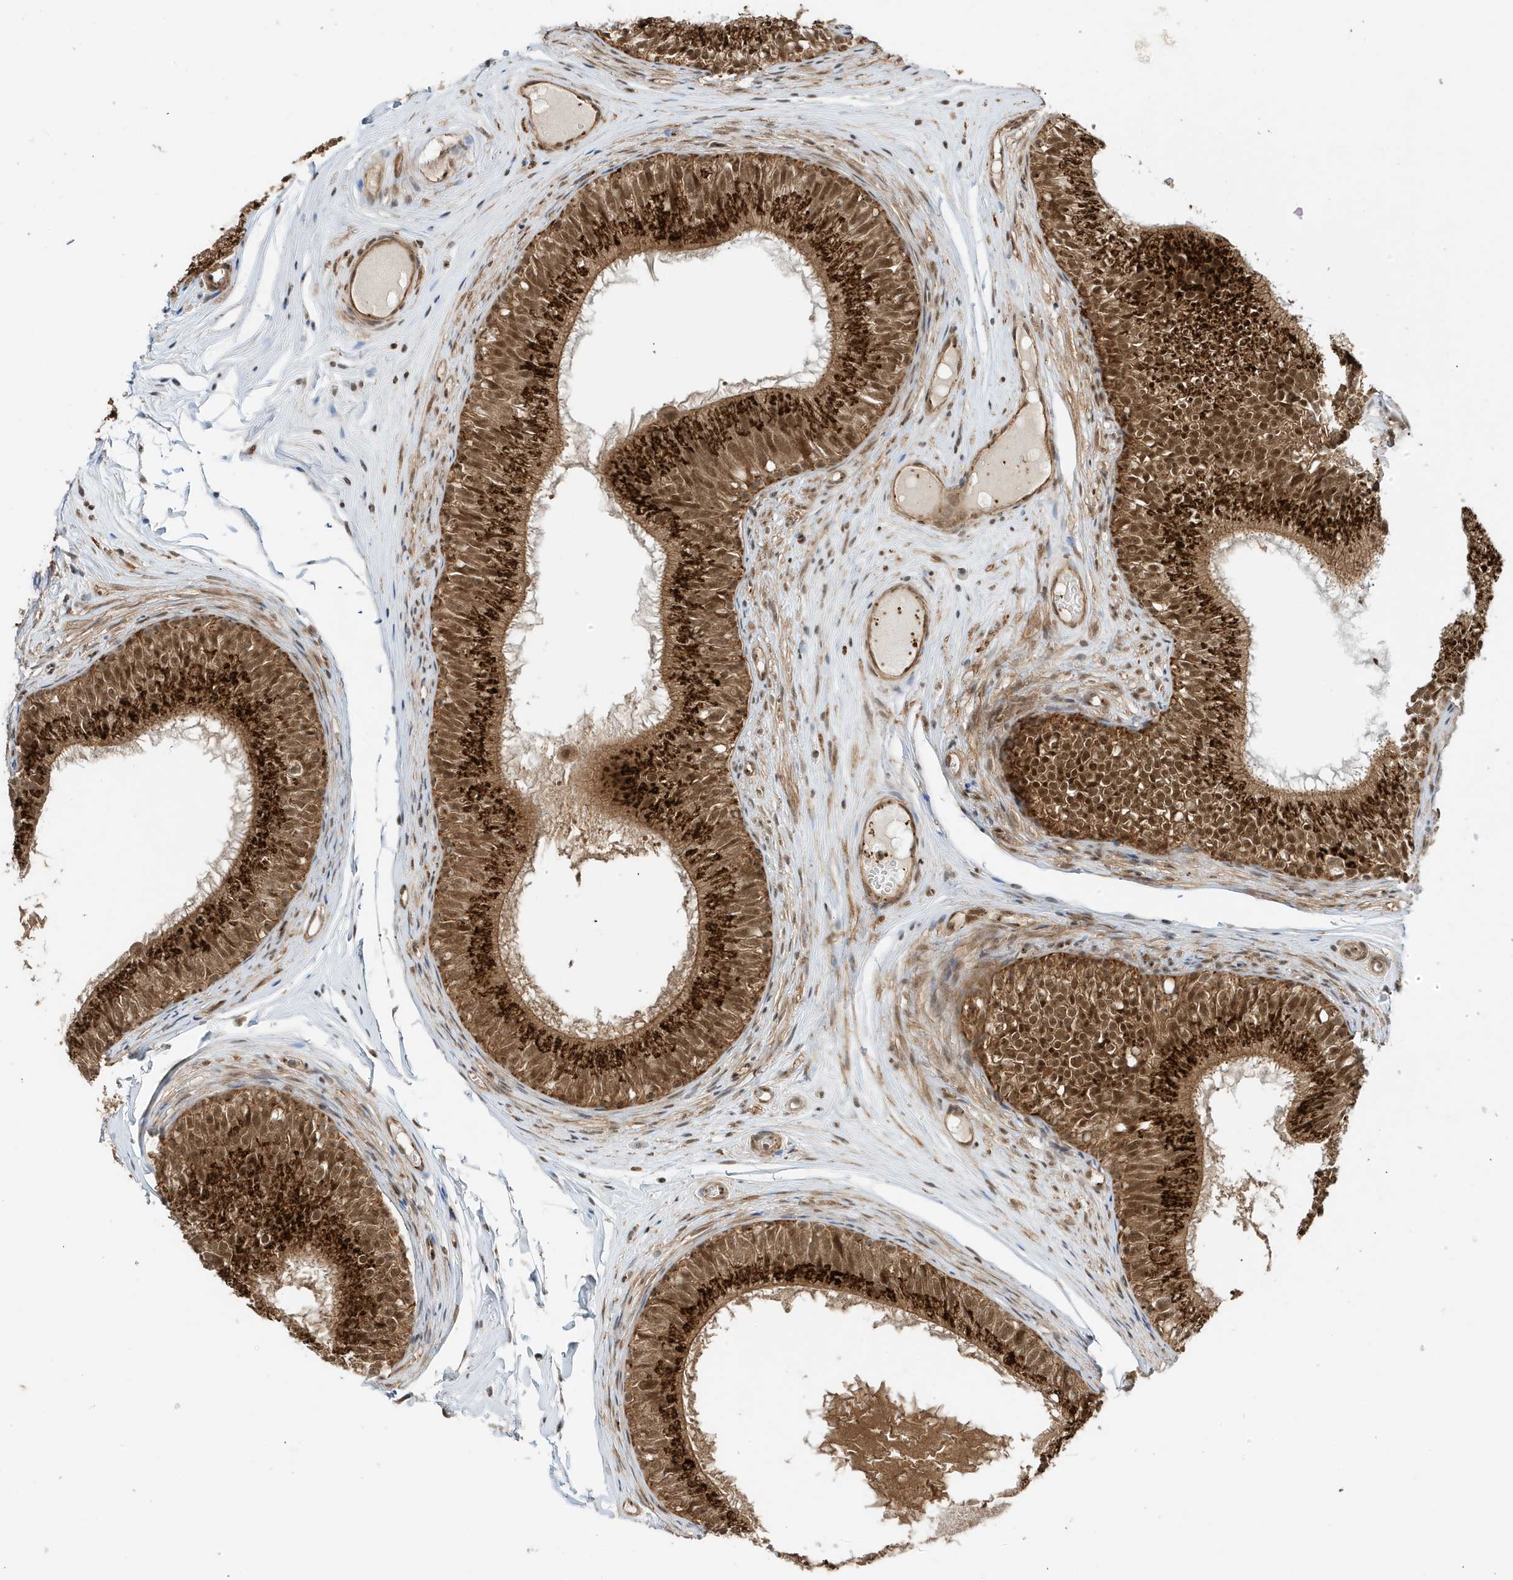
{"staining": {"intensity": "strong", "quantity": ">75%", "location": "cytoplasmic/membranous,nuclear"}, "tissue": "epididymis", "cell_type": "Glandular cells", "image_type": "normal", "snomed": [{"axis": "morphology", "description": "Normal tissue, NOS"}, {"axis": "morphology", "description": "Seminoma in situ"}, {"axis": "topography", "description": "Testis"}, {"axis": "topography", "description": "Epididymis"}], "caption": "Glandular cells reveal high levels of strong cytoplasmic/membranous,nuclear staining in approximately >75% of cells in benign epididymis. (DAB (3,3'-diaminobenzidine) = brown stain, brightfield microscopy at high magnification).", "gene": "MAST3", "patient": {"sex": "male", "age": 28}}